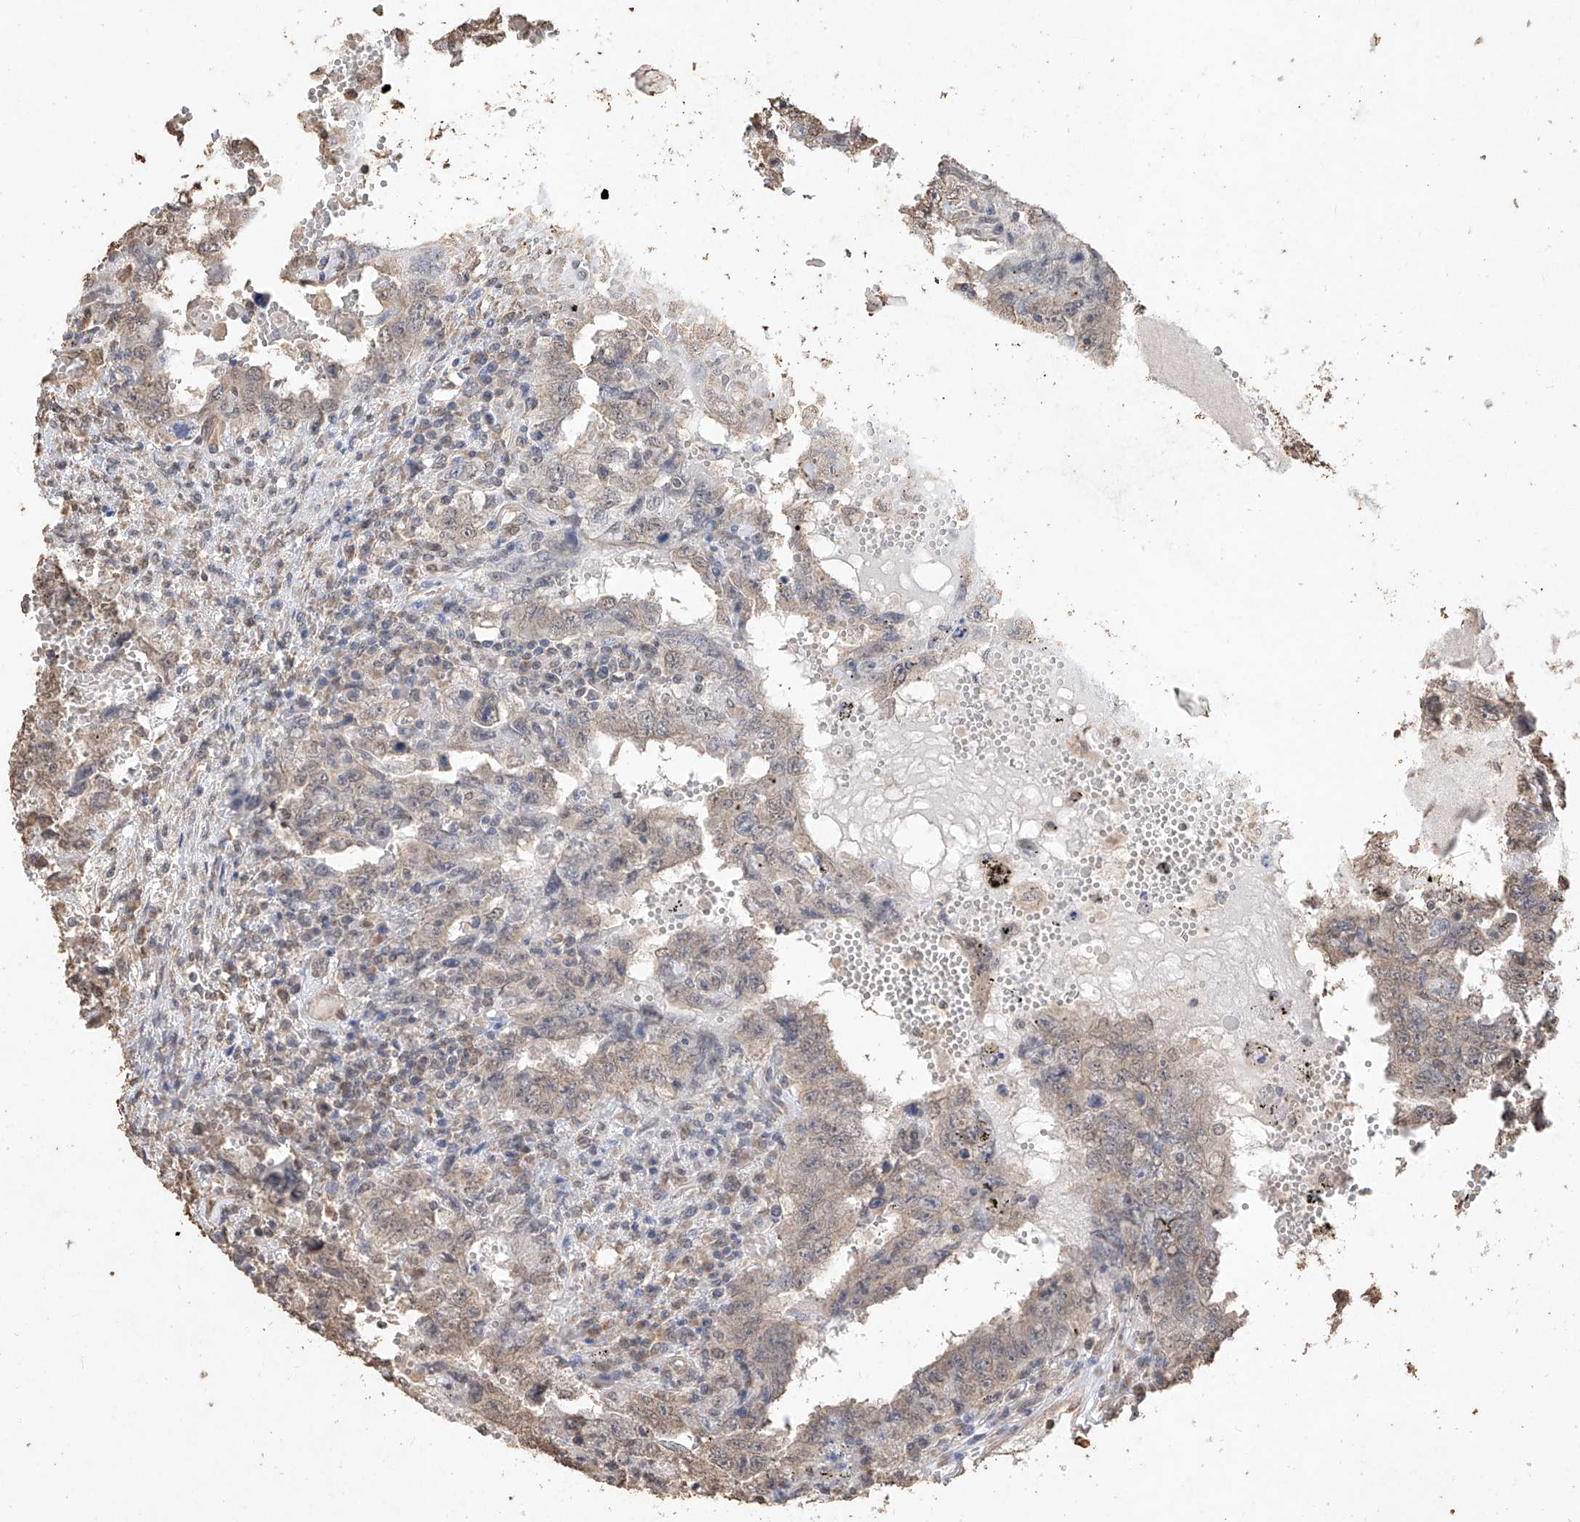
{"staining": {"intensity": "weak", "quantity": "<25%", "location": "cytoplasmic/membranous"}, "tissue": "testis cancer", "cell_type": "Tumor cells", "image_type": "cancer", "snomed": [{"axis": "morphology", "description": "Carcinoma, Embryonal, NOS"}, {"axis": "topography", "description": "Testis"}], "caption": "Immunohistochemistry of testis cancer reveals no expression in tumor cells. (DAB immunohistochemistry (IHC) visualized using brightfield microscopy, high magnification).", "gene": "ELOVL1", "patient": {"sex": "male", "age": 26}}